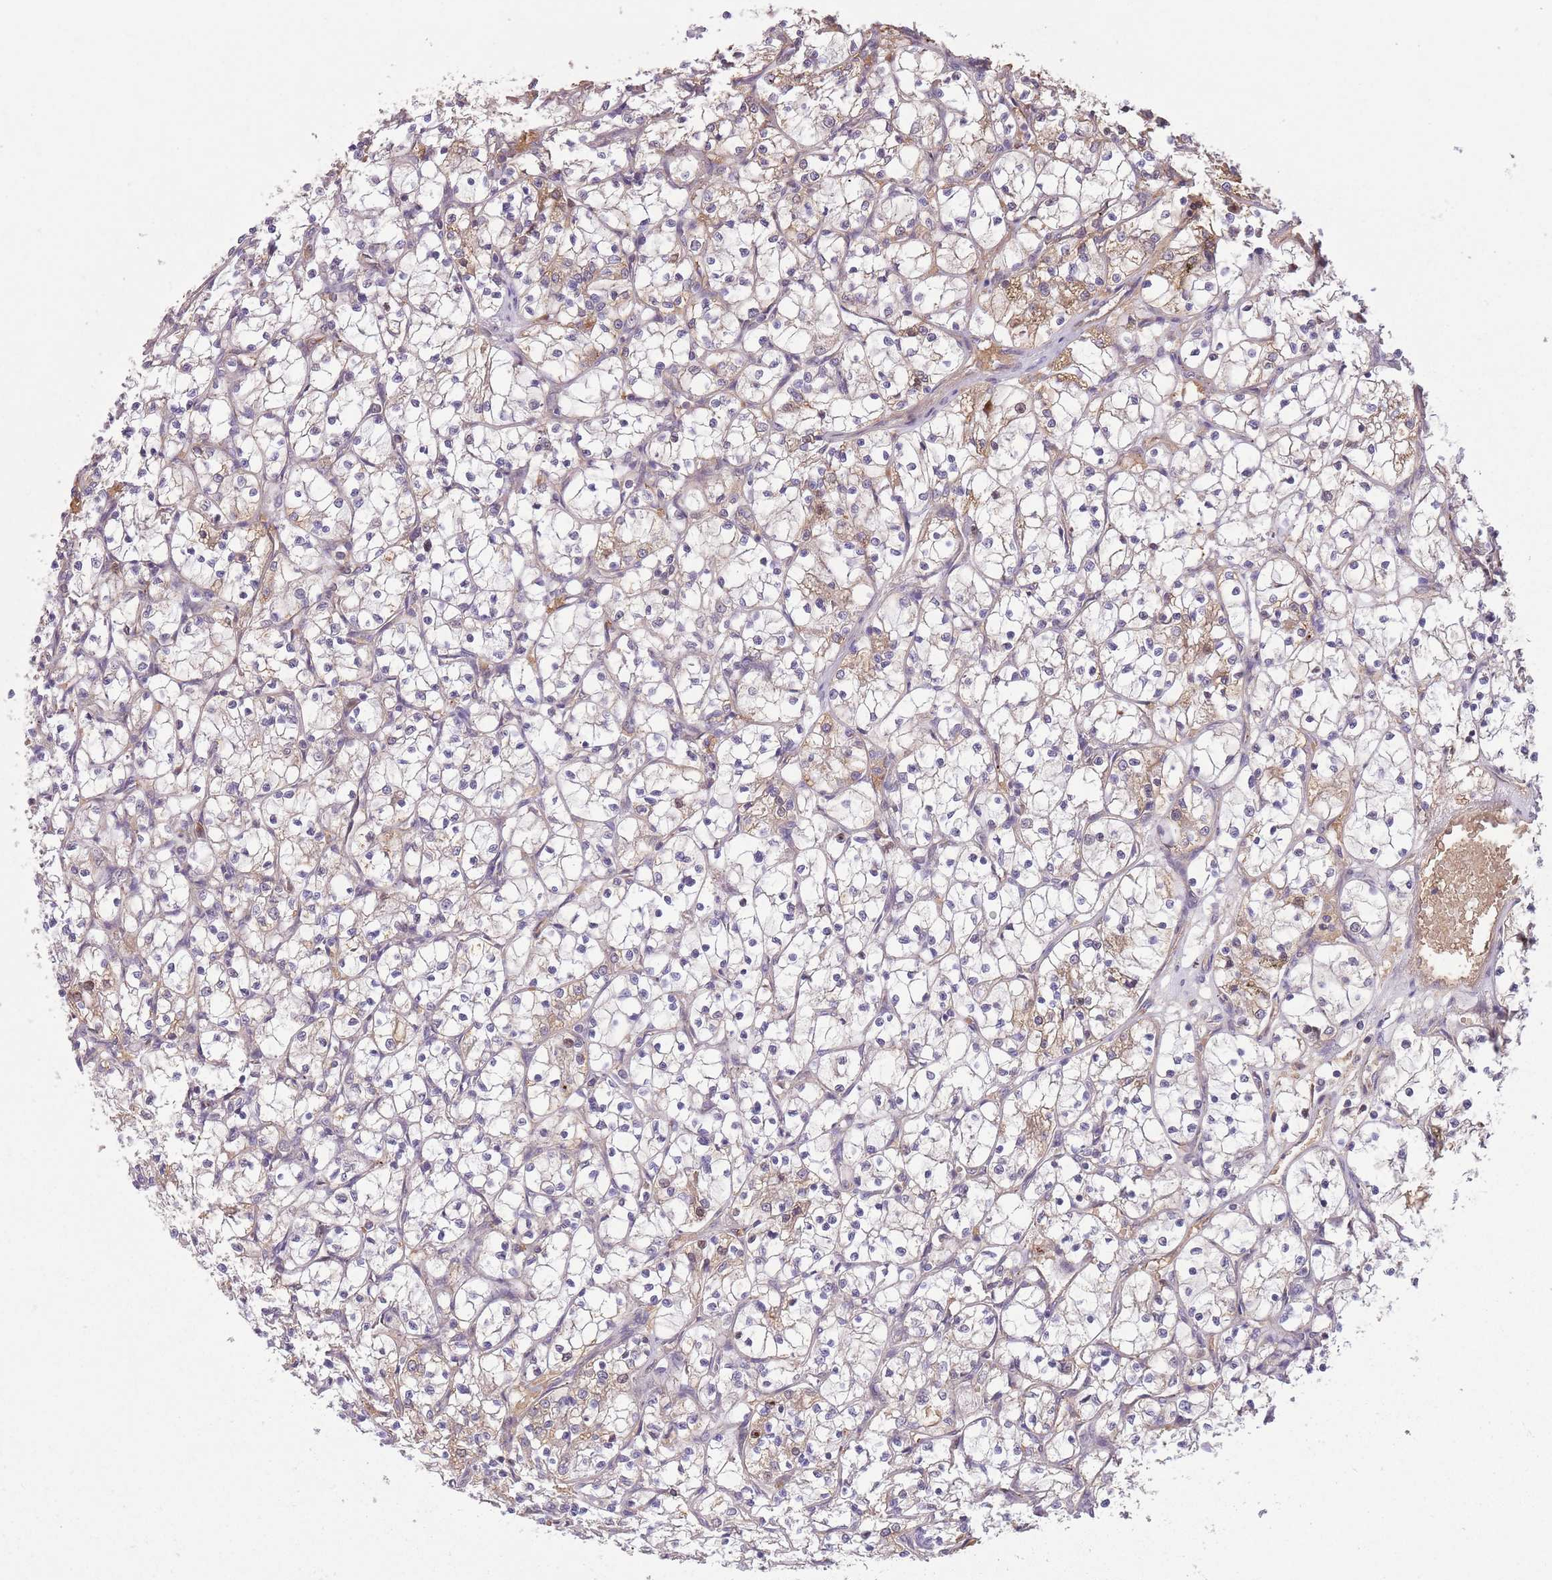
{"staining": {"intensity": "weak", "quantity": "25%-75%", "location": "cytoplasmic/membranous"}, "tissue": "renal cancer", "cell_type": "Tumor cells", "image_type": "cancer", "snomed": [{"axis": "morphology", "description": "Adenocarcinoma, NOS"}, {"axis": "topography", "description": "Kidney"}], "caption": "Renal adenocarcinoma stained for a protein (brown) demonstrates weak cytoplasmic/membranous positive positivity in approximately 25%-75% of tumor cells.", "gene": "POLR3F", "patient": {"sex": "female", "age": 69}}